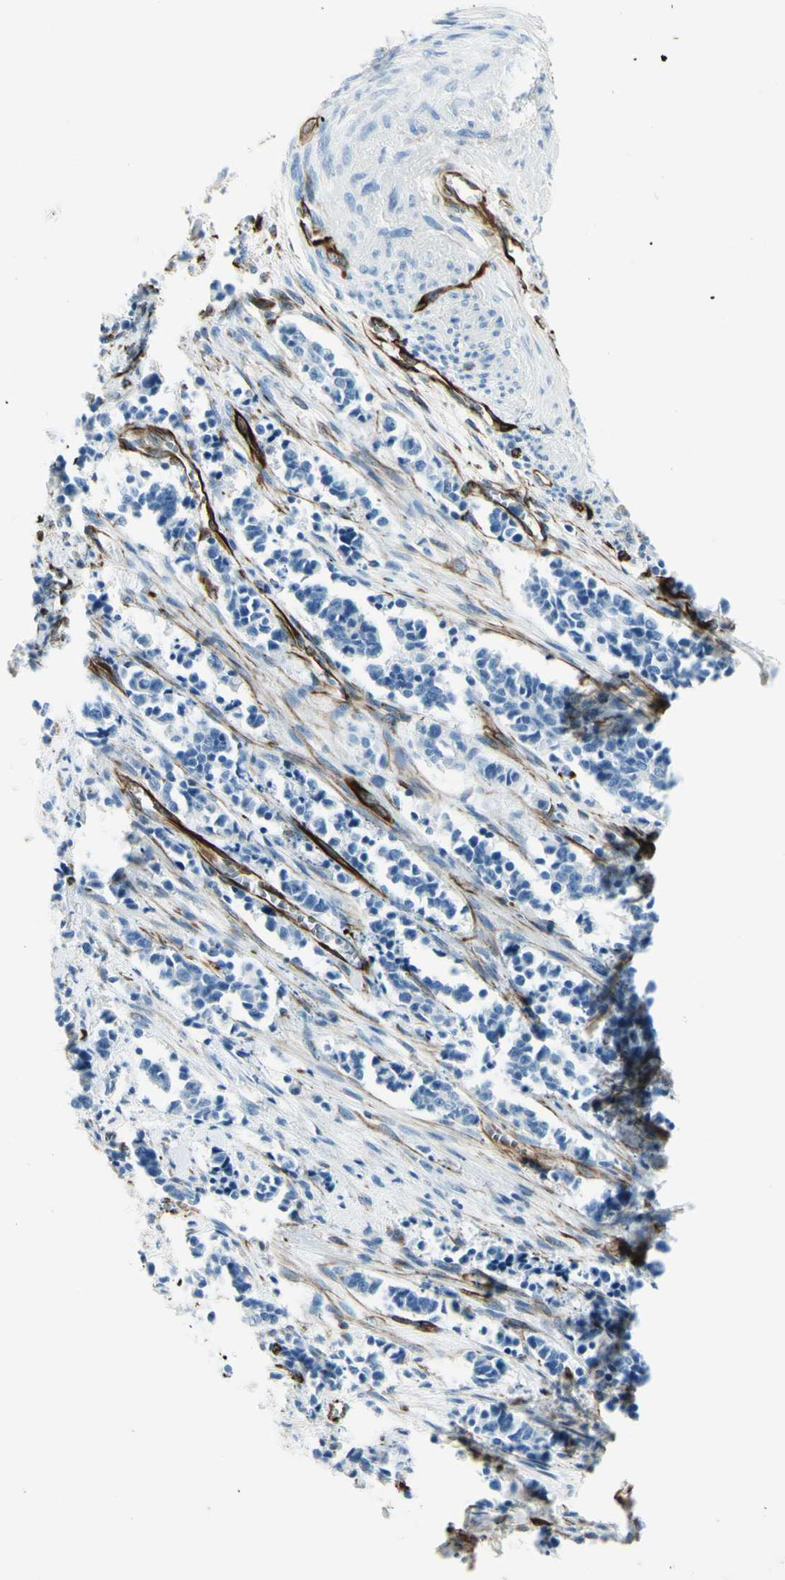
{"staining": {"intensity": "negative", "quantity": "none", "location": "none"}, "tissue": "cervical cancer", "cell_type": "Tumor cells", "image_type": "cancer", "snomed": [{"axis": "morphology", "description": "Normal tissue, NOS"}, {"axis": "morphology", "description": "Squamous cell carcinoma, NOS"}, {"axis": "topography", "description": "Cervix"}], "caption": "Tumor cells show no significant expression in cervical cancer.", "gene": "PTH2R", "patient": {"sex": "female", "age": 35}}